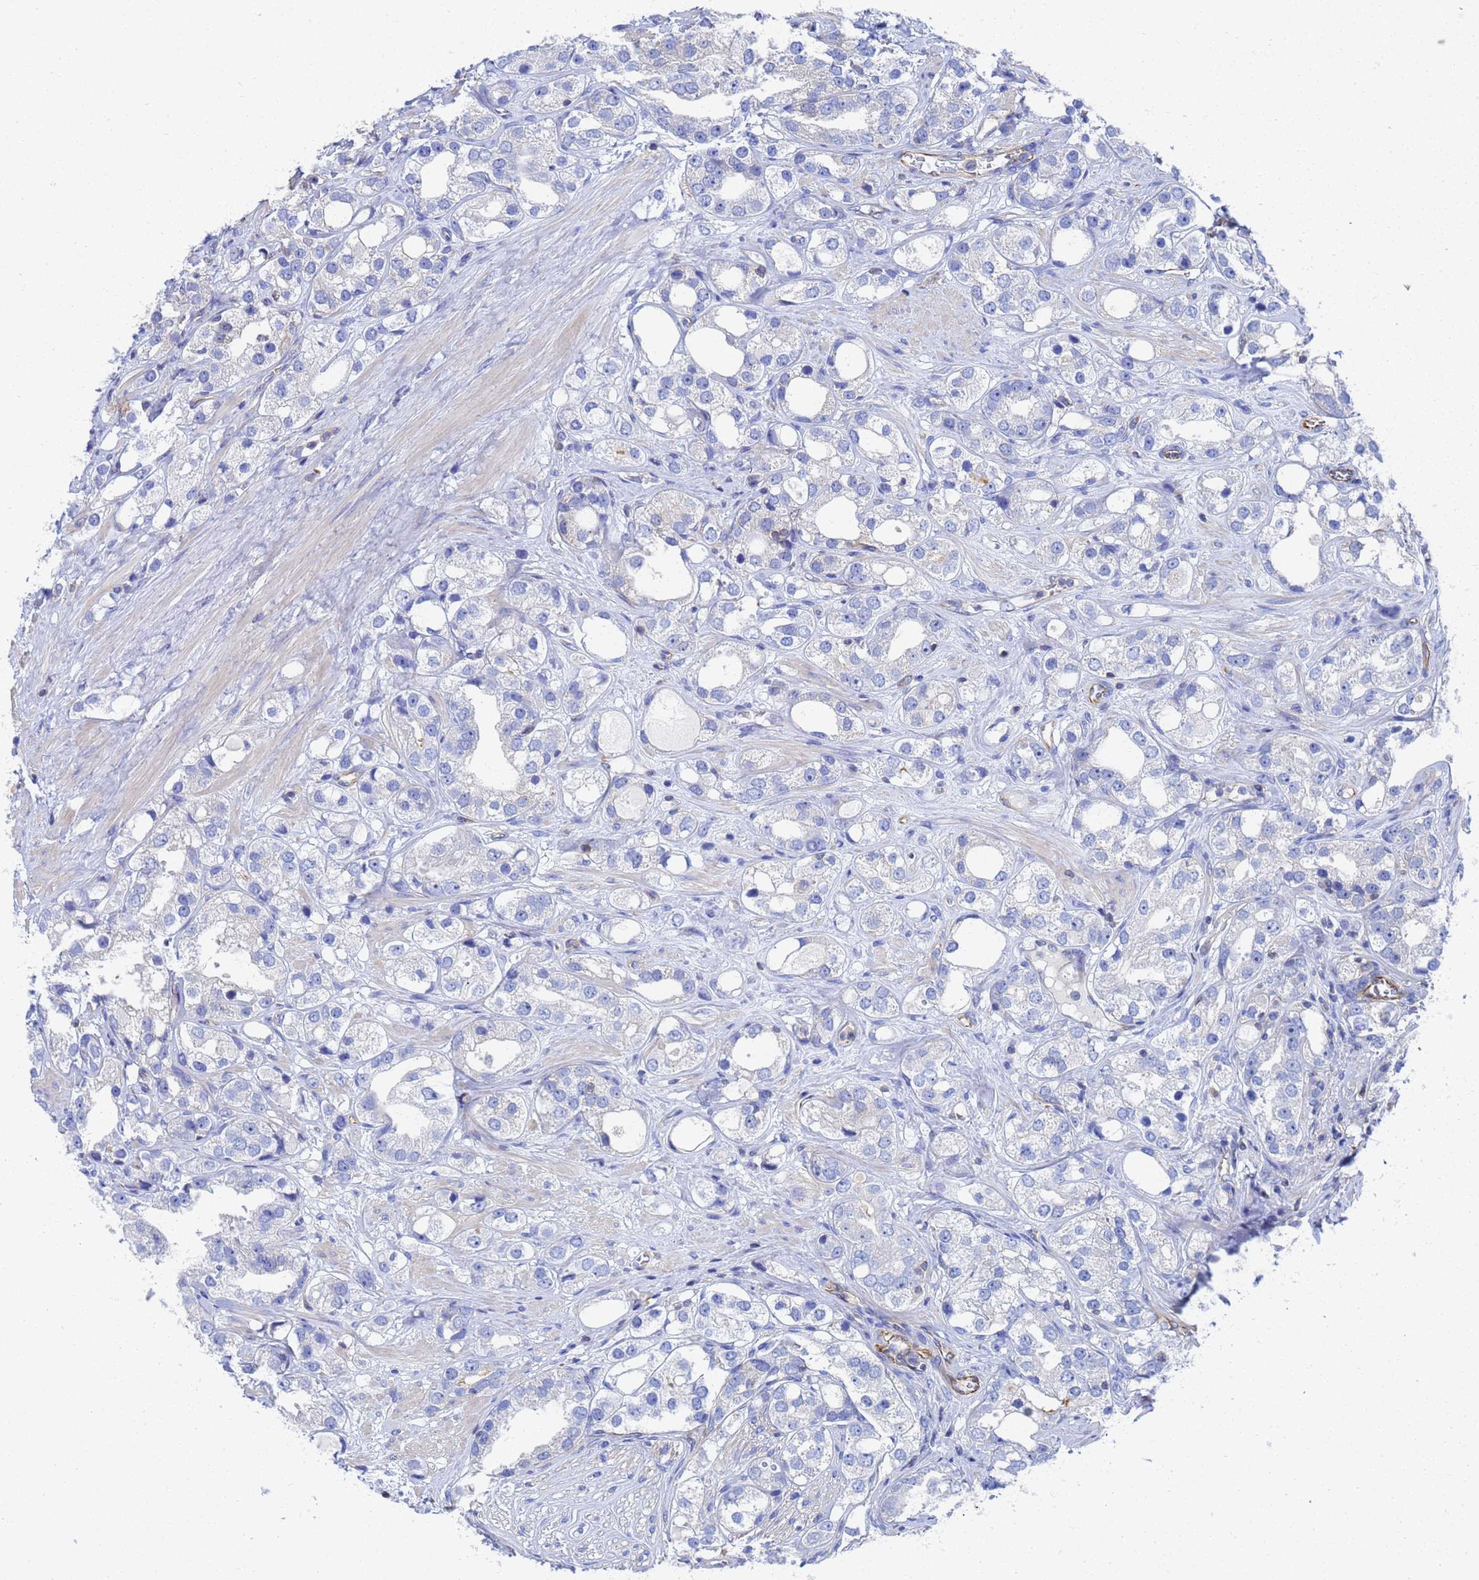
{"staining": {"intensity": "negative", "quantity": "none", "location": "none"}, "tissue": "prostate cancer", "cell_type": "Tumor cells", "image_type": "cancer", "snomed": [{"axis": "morphology", "description": "Adenocarcinoma, NOS"}, {"axis": "topography", "description": "Prostate"}], "caption": "A photomicrograph of prostate cancer stained for a protein demonstrates no brown staining in tumor cells. (DAB (3,3'-diaminobenzidine) immunohistochemistry (IHC) with hematoxylin counter stain).", "gene": "GCHFR", "patient": {"sex": "male", "age": 79}}